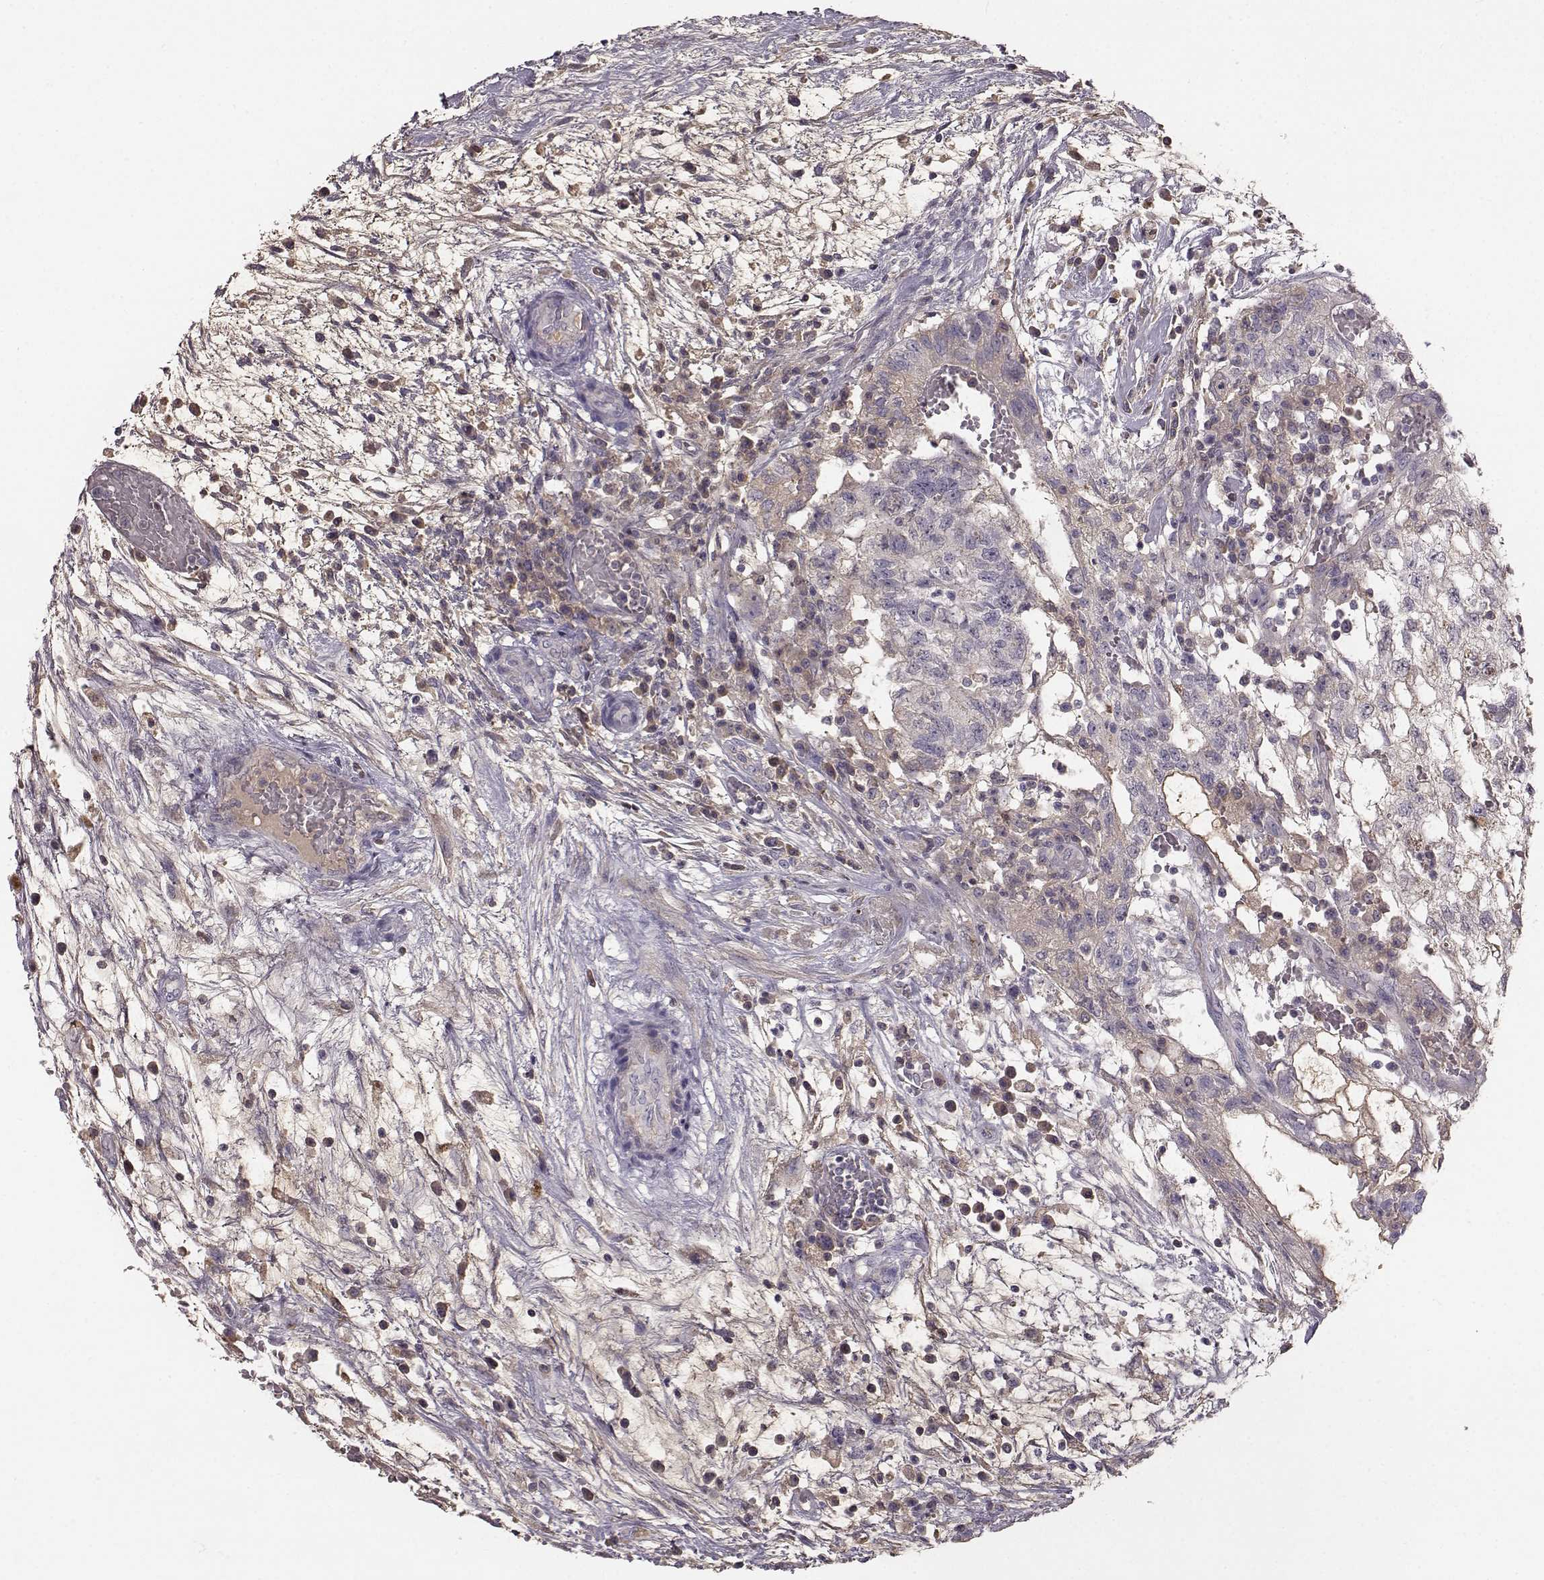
{"staining": {"intensity": "weak", "quantity": "<25%", "location": "cytoplasmic/membranous"}, "tissue": "testis cancer", "cell_type": "Tumor cells", "image_type": "cancer", "snomed": [{"axis": "morphology", "description": "Normal tissue, NOS"}, {"axis": "morphology", "description": "Carcinoma, Embryonal, NOS"}, {"axis": "topography", "description": "Testis"}, {"axis": "topography", "description": "Epididymis"}], "caption": "A high-resolution image shows immunohistochemistry staining of testis cancer (embryonal carcinoma), which exhibits no significant expression in tumor cells.", "gene": "YJEFN3", "patient": {"sex": "male", "age": 32}}